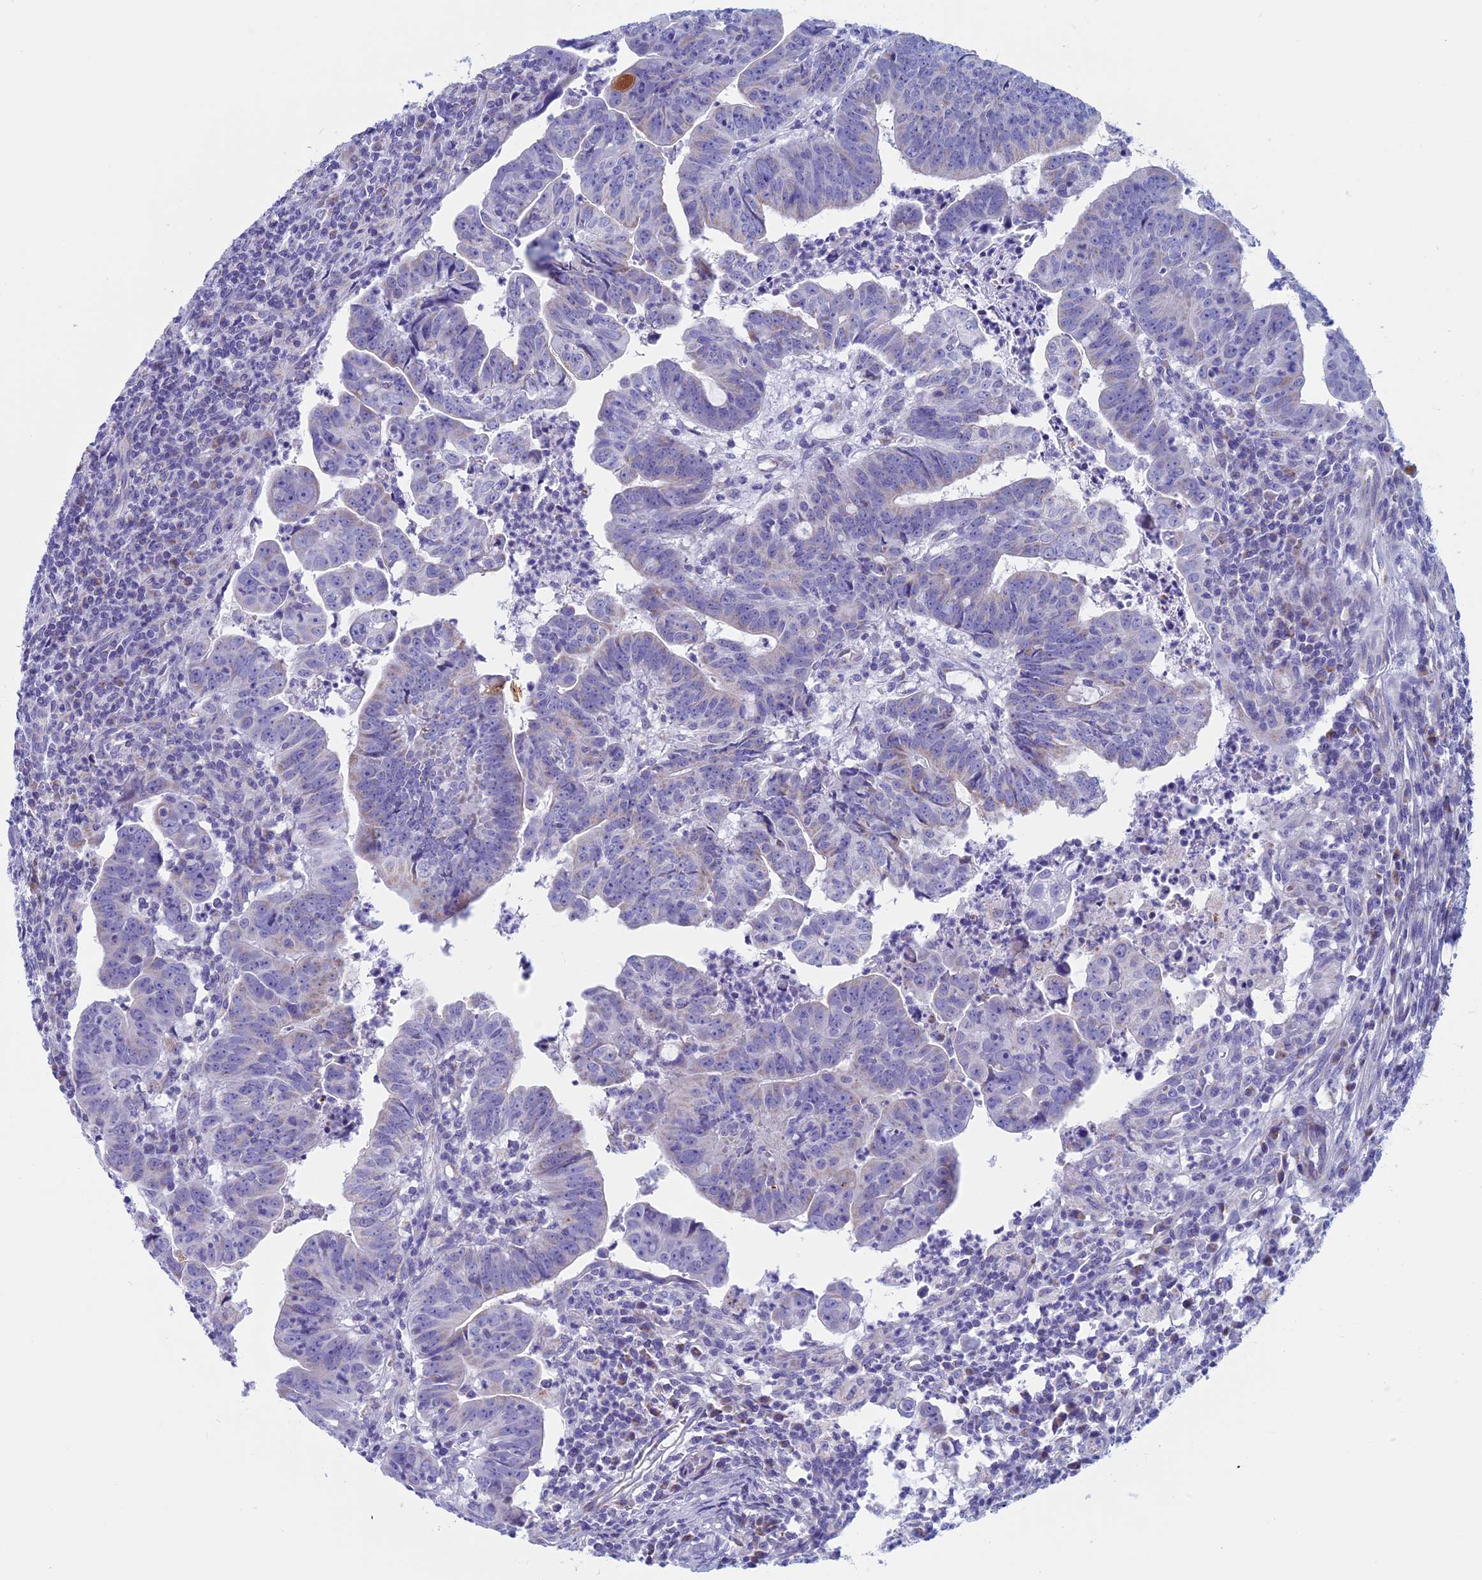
{"staining": {"intensity": "negative", "quantity": "none", "location": "none"}, "tissue": "colorectal cancer", "cell_type": "Tumor cells", "image_type": "cancer", "snomed": [{"axis": "morphology", "description": "Adenocarcinoma, NOS"}, {"axis": "topography", "description": "Rectum"}], "caption": "Immunohistochemical staining of colorectal cancer displays no significant positivity in tumor cells.", "gene": "NDUFB9", "patient": {"sex": "male", "age": 69}}